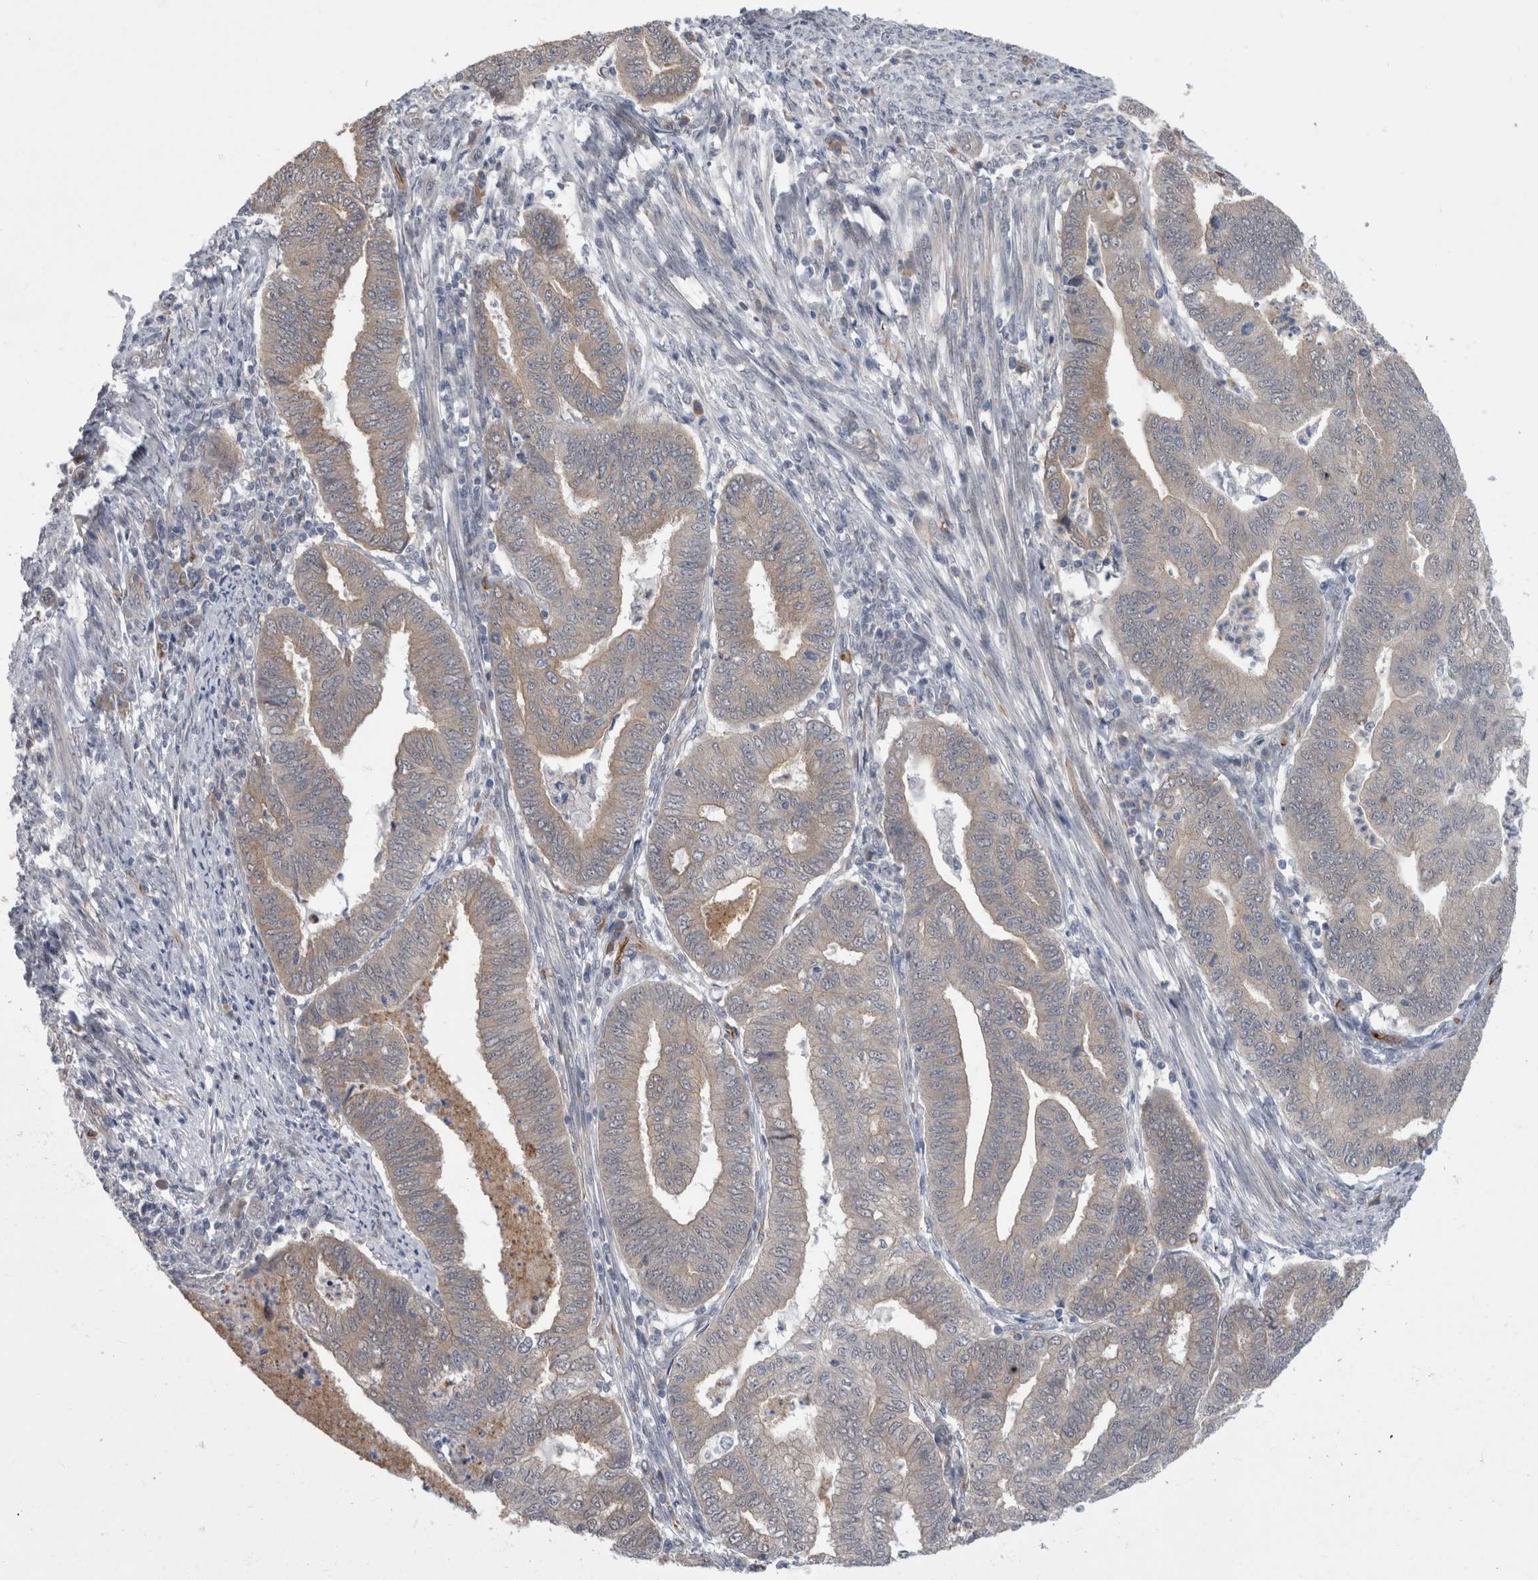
{"staining": {"intensity": "weak", "quantity": "25%-75%", "location": "cytoplasmic/membranous"}, "tissue": "endometrial cancer", "cell_type": "Tumor cells", "image_type": "cancer", "snomed": [{"axis": "morphology", "description": "Polyp, NOS"}, {"axis": "morphology", "description": "Adenocarcinoma, NOS"}, {"axis": "morphology", "description": "Adenoma, NOS"}, {"axis": "topography", "description": "Endometrium"}], "caption": "Endometrial adenoma was stained to show a protein in brown. There is low levels of weak cytoplasmic/membranous expression in about 25%-75% of tumor cells.", "gene": "FAM83H", "patient": {"sex": "female", "age": 79}}